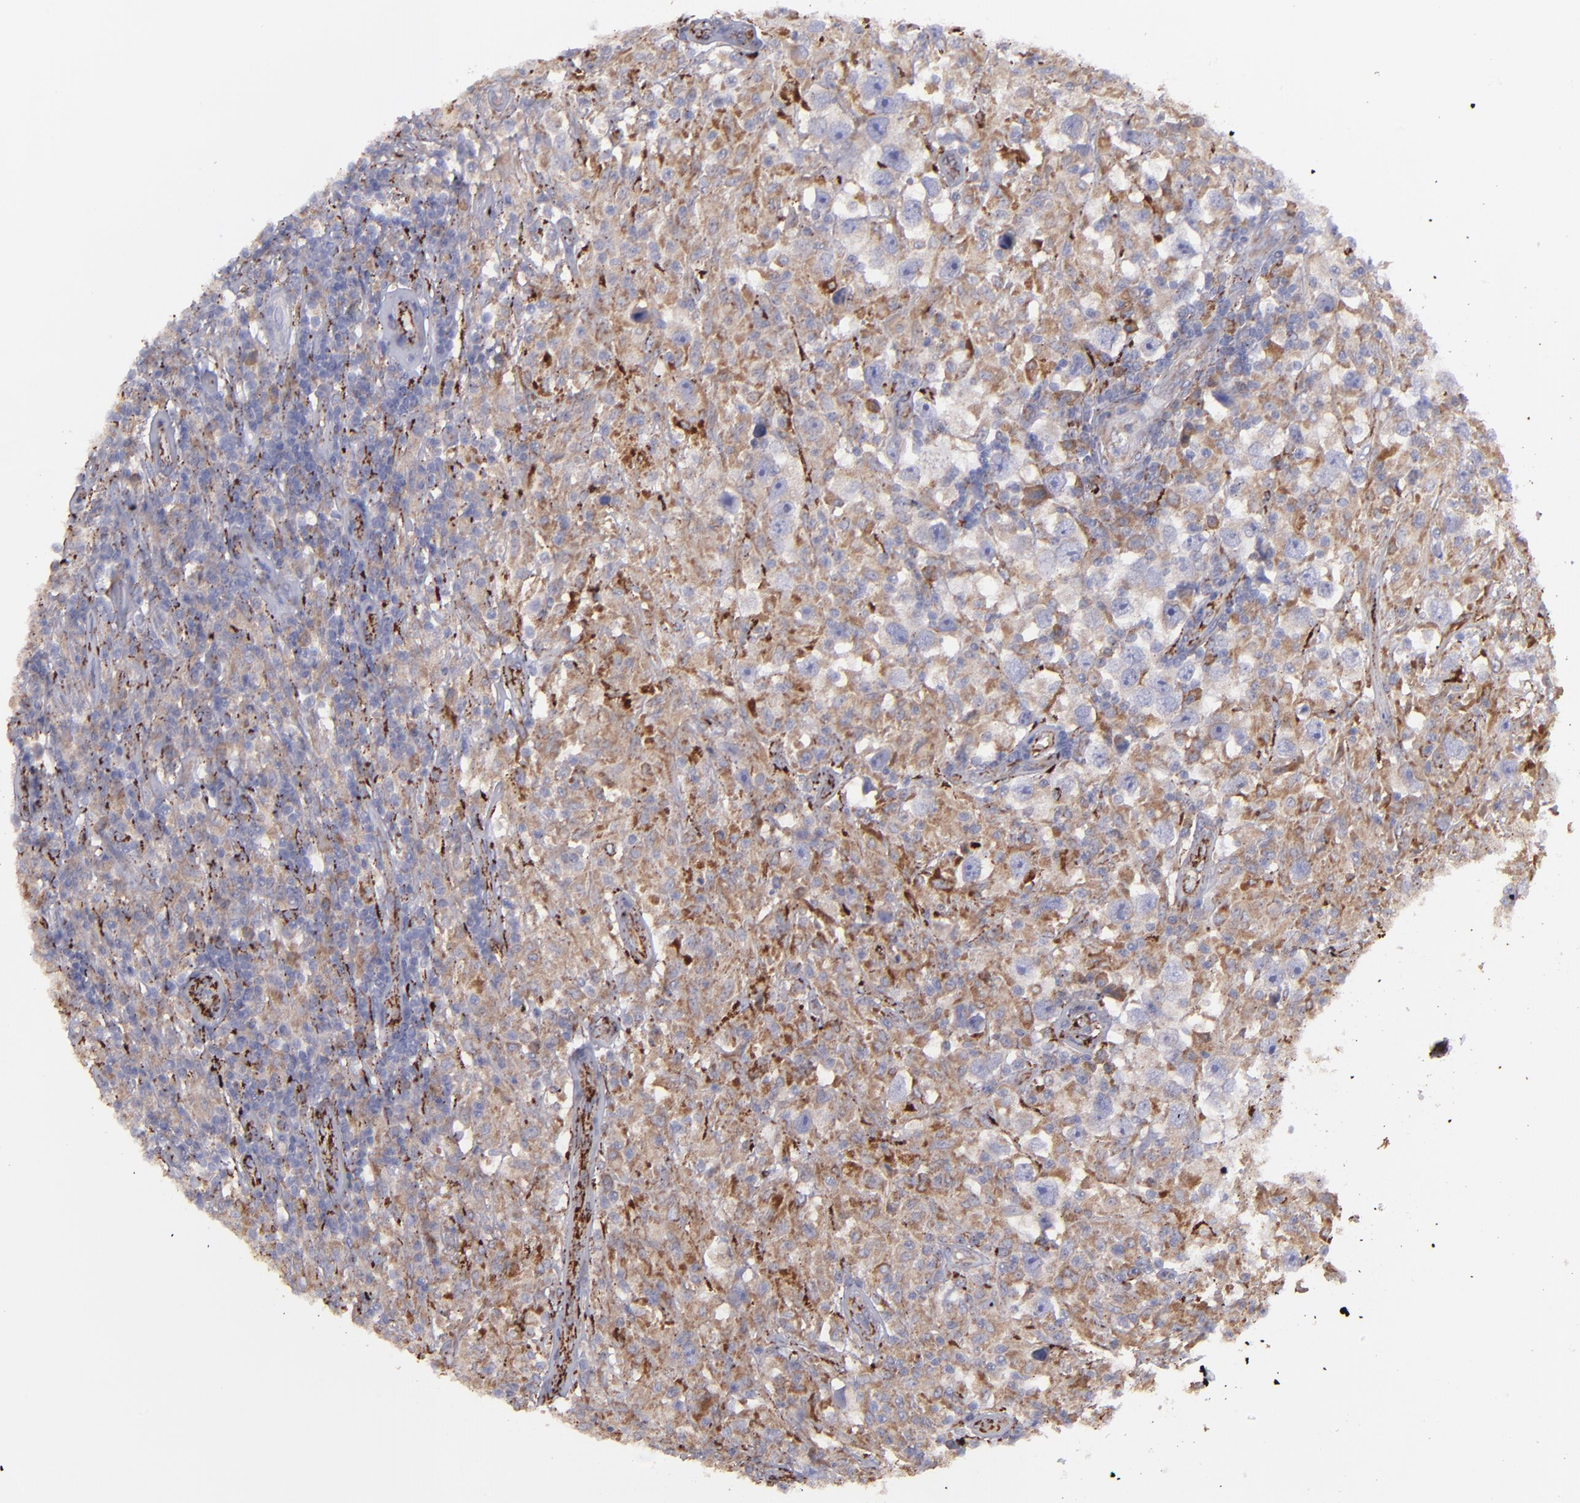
{"staining": {"intensity": "weak", "quantity": ">75%", "location": "cytoplasmic/membranous"}, "tissue": "testis cancer", "cell_type": "Tumor cells", "image_type": "cancer", "snomed": [{"axis": "morphology", "description": "Seminoma, NOS"}, {"axis": "topography", "description": "Testis"}], "caption": "Weak cytoplasmic/membranous staining for a protein is present in about >75% of tumor cells of testis cancer using IHC.", "gene": "MAOB", "patient": {"sex": "male", "age": 34}}